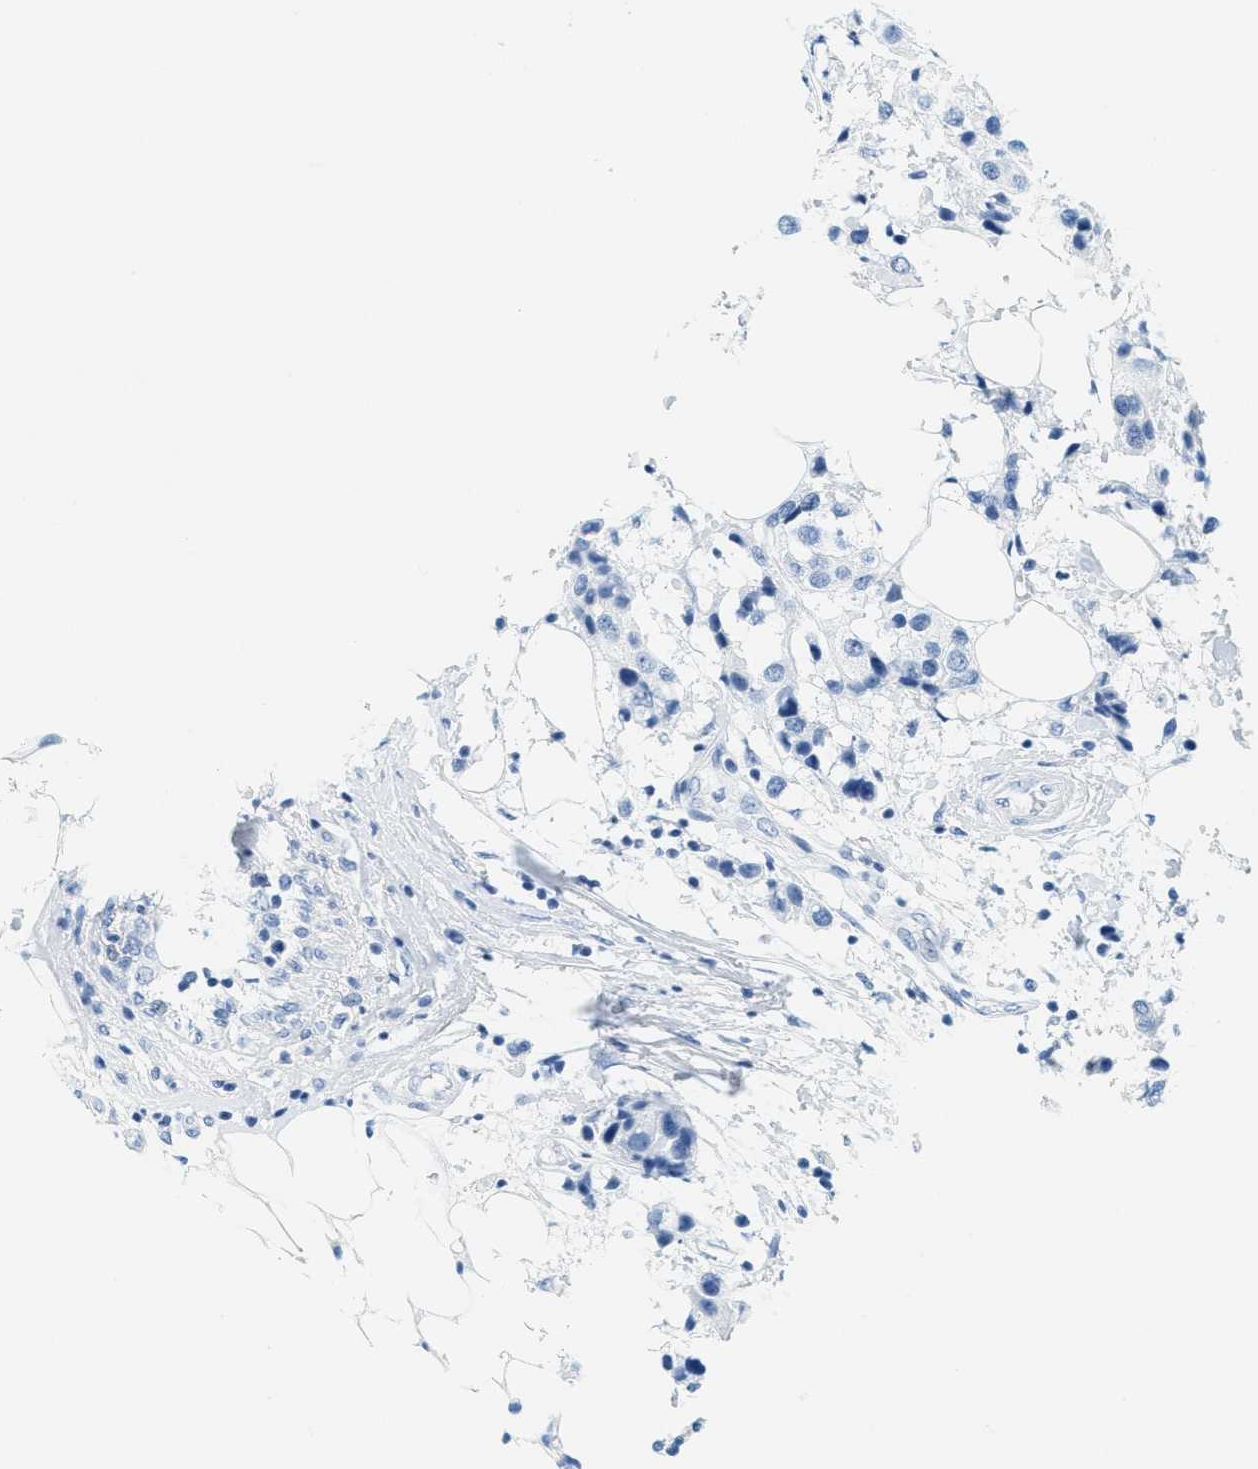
{"staining": {"intensity": "negative", "quantity": "none", "location": "none"}, "tissue": "breast cancer", "cell_type": "Tumor cells", "image_type": "cancer", "snomed": [{"axis": "morphology", "description": "Normal tissue, NOS"}, {"axis": "morphology", "description": "Duct carcinoma"}, {"axis": "topography", "description": "Breast"}], "caption": "IHC photomicrograph of neoplastic tissue: human breast infiltrating ductal carcinoma stained with DAB (3,3'-diaminobenzidine) reveals no significant protein staining in tumor cells. (Stains: DAB immunohistochemistry with hematoxylin counter stain, Microscopy: brightfield microscopy at high magnification).", "gene": "LCN2", "patient": {"sex": "female", "age": 39}}